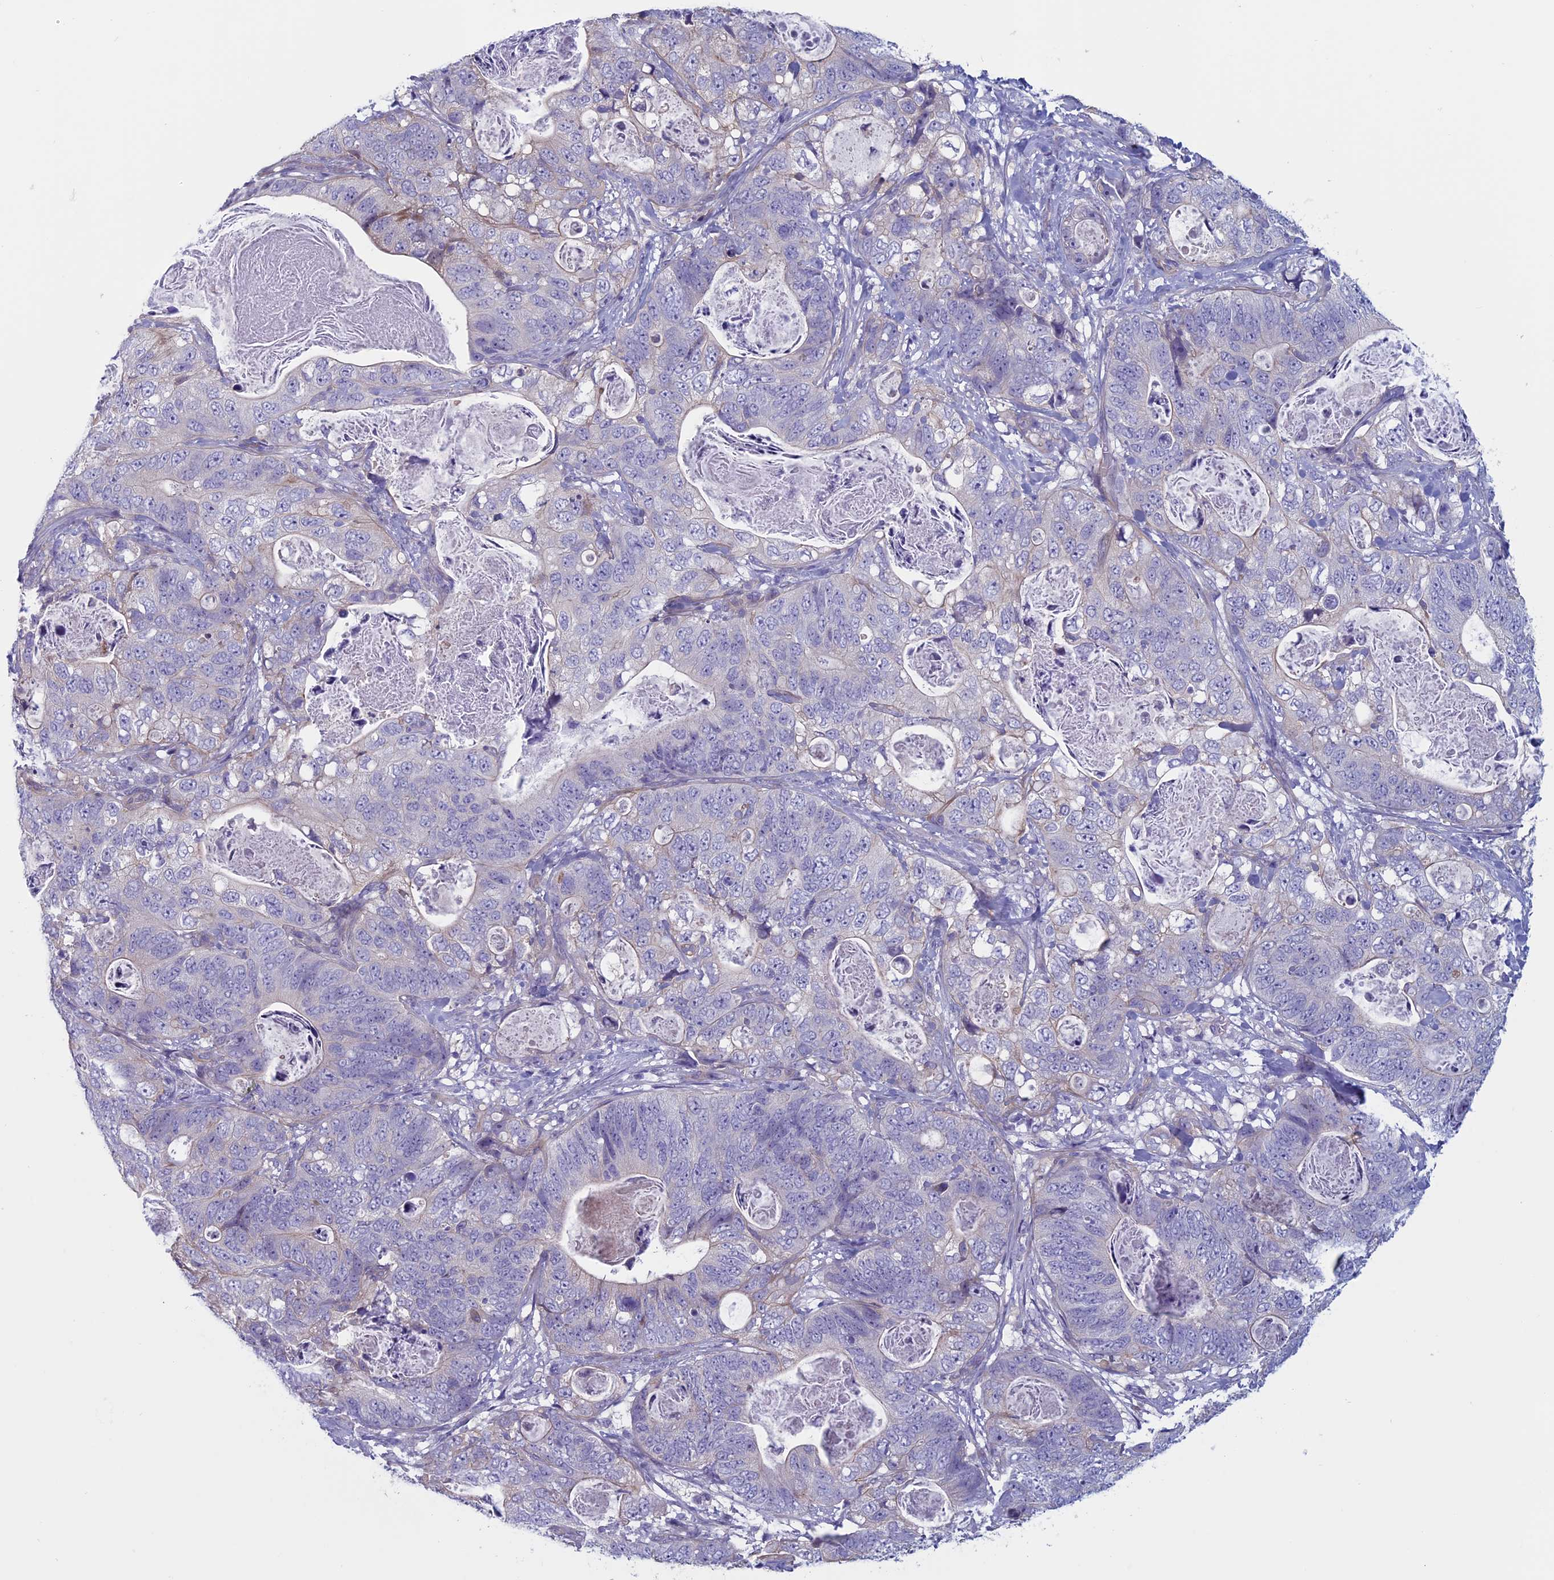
{"staining": {"intensity": "negative", "quantity": "none", "location": "none"}, "tissue": "stomach cancer", "cell_type": "Tumor cells", "image_type": "cancer", "snomed": [{"axis": "morphology", "description": "Normal tissue, NOS"}, {"axis": "morphology", "description": "Adenocarcinoma, NOS"}, {"axis": "topography", "description": "Stomach"}], "caption": "A histopathology image of stomach cancer stained for a protein displays no brown staining in tumor cells.", "gene": "CNOT6L", "patient": {"sex": "female", "age": 89}}